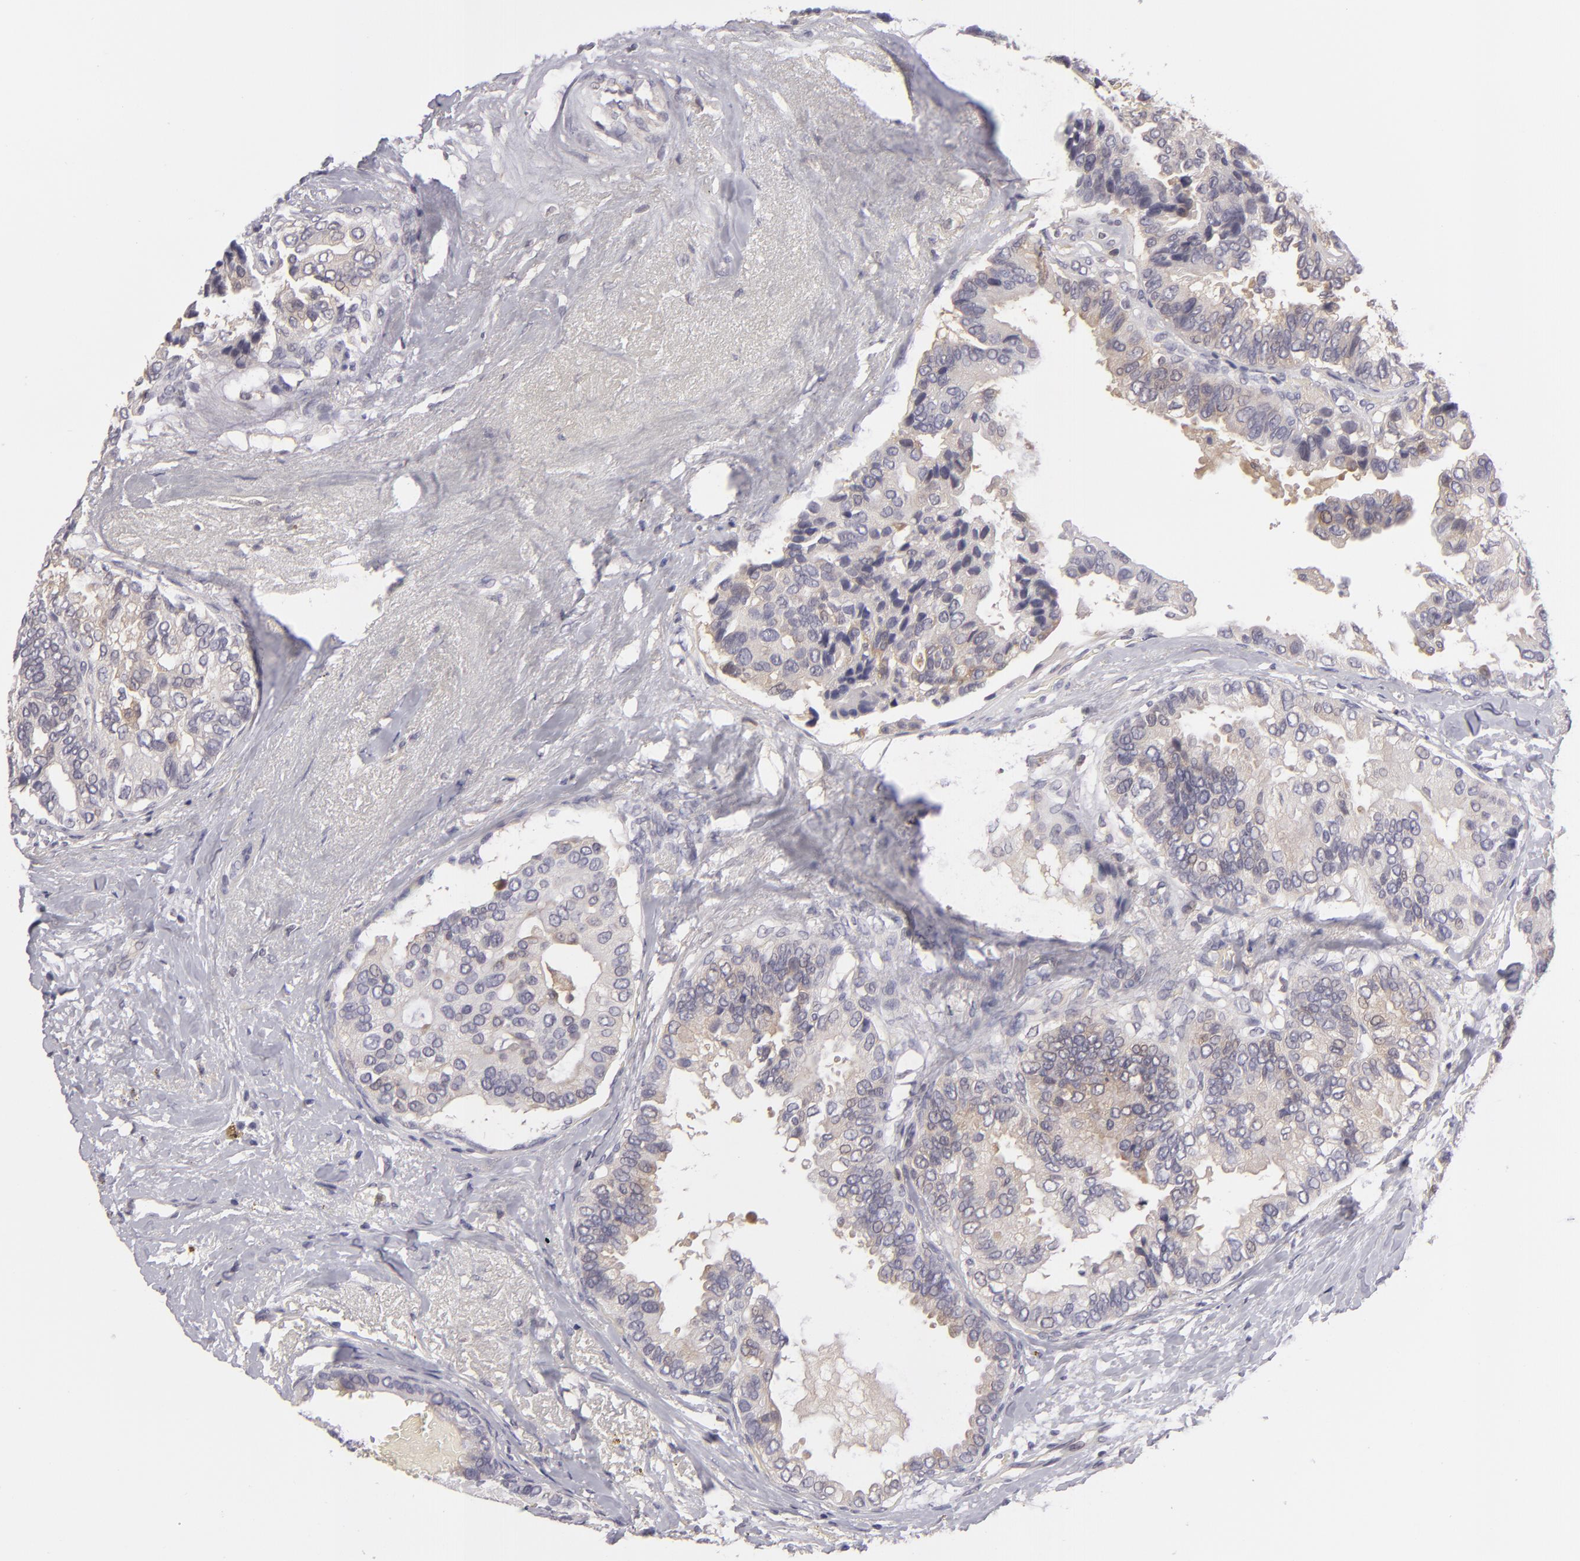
{"staining": {"intensity": "weak", "quantity": ">75%", "location": "none"}, "tissue": "breast cancer", "cell_type": "Tumor cells", "image_type": "cancer", "snomed": [{"axis": "morphology", "description": "Duct carcinoma"}, {"axis": "topography", "description": "Breast"}], "caption": "A brown stain shows weak None expression of a protein in breast infiltrating ductal carcinoma tumor cells. Immunohistochemistry (ihc) stains the protein in brown and the nuclei are stained blue.", "gene": "MMP10", "patient": {"sex": "female", "age": 69}}